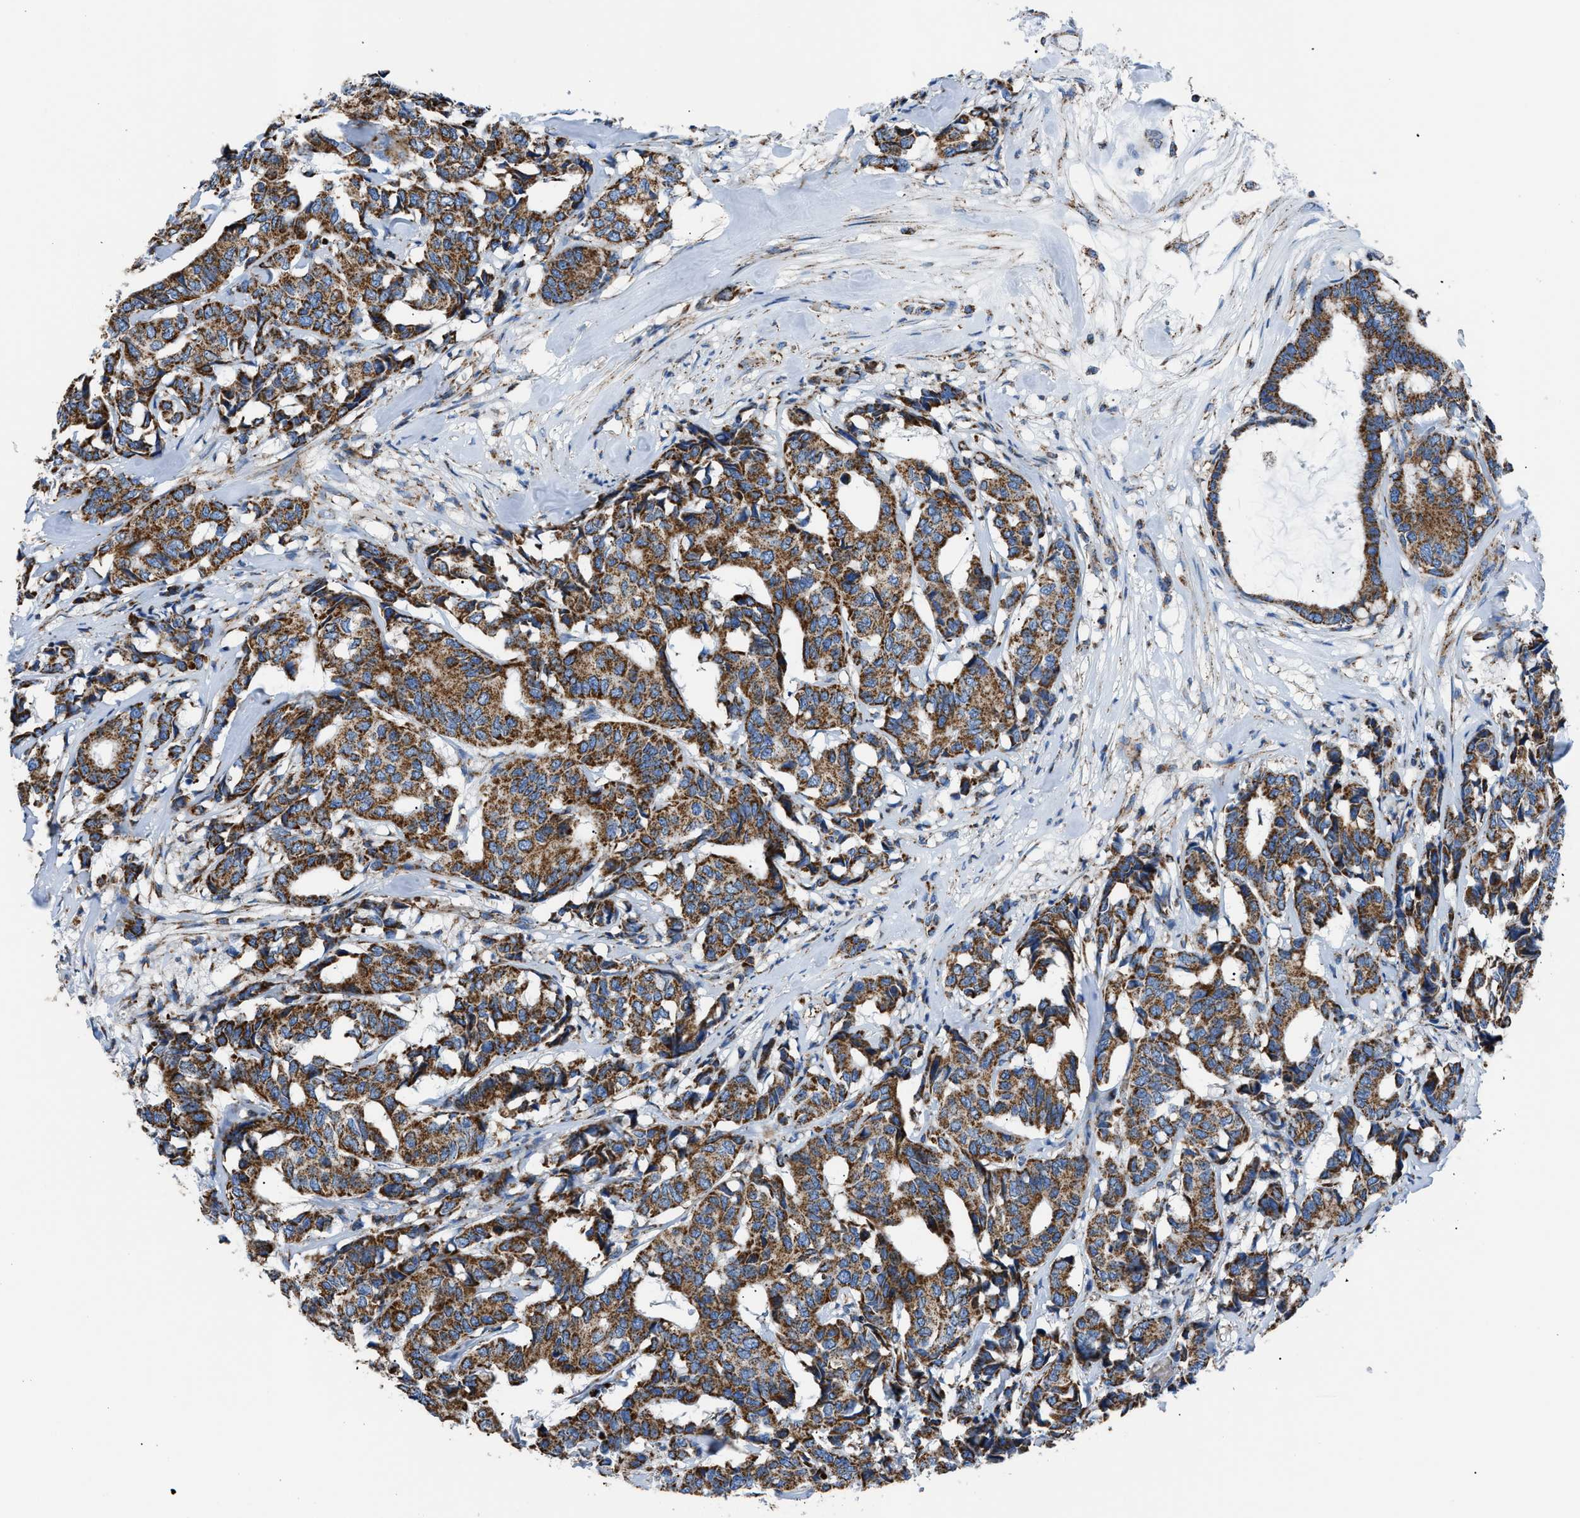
{"staining": {"intensity": "moderate", "quantity": ">75%", "location": "cytoplasmic/membranous"}, "tissue": "breast cancer", "cell_type": "Tumor cells", "image_type": "cancer", "snomed": [{"axis": "morphology", "description": "Duct carcinoma"}, {"axis": "topography", "description": "Breast"}], "caption": "Brown immunohistochemical staining in breast infiltrating ductal carcinoma exhibits moderate cytoplasmic/membranous positivity in about >75% of tumor cells.", "gene": "PHB2", "patient": {"sex": "female", "age": 87}}